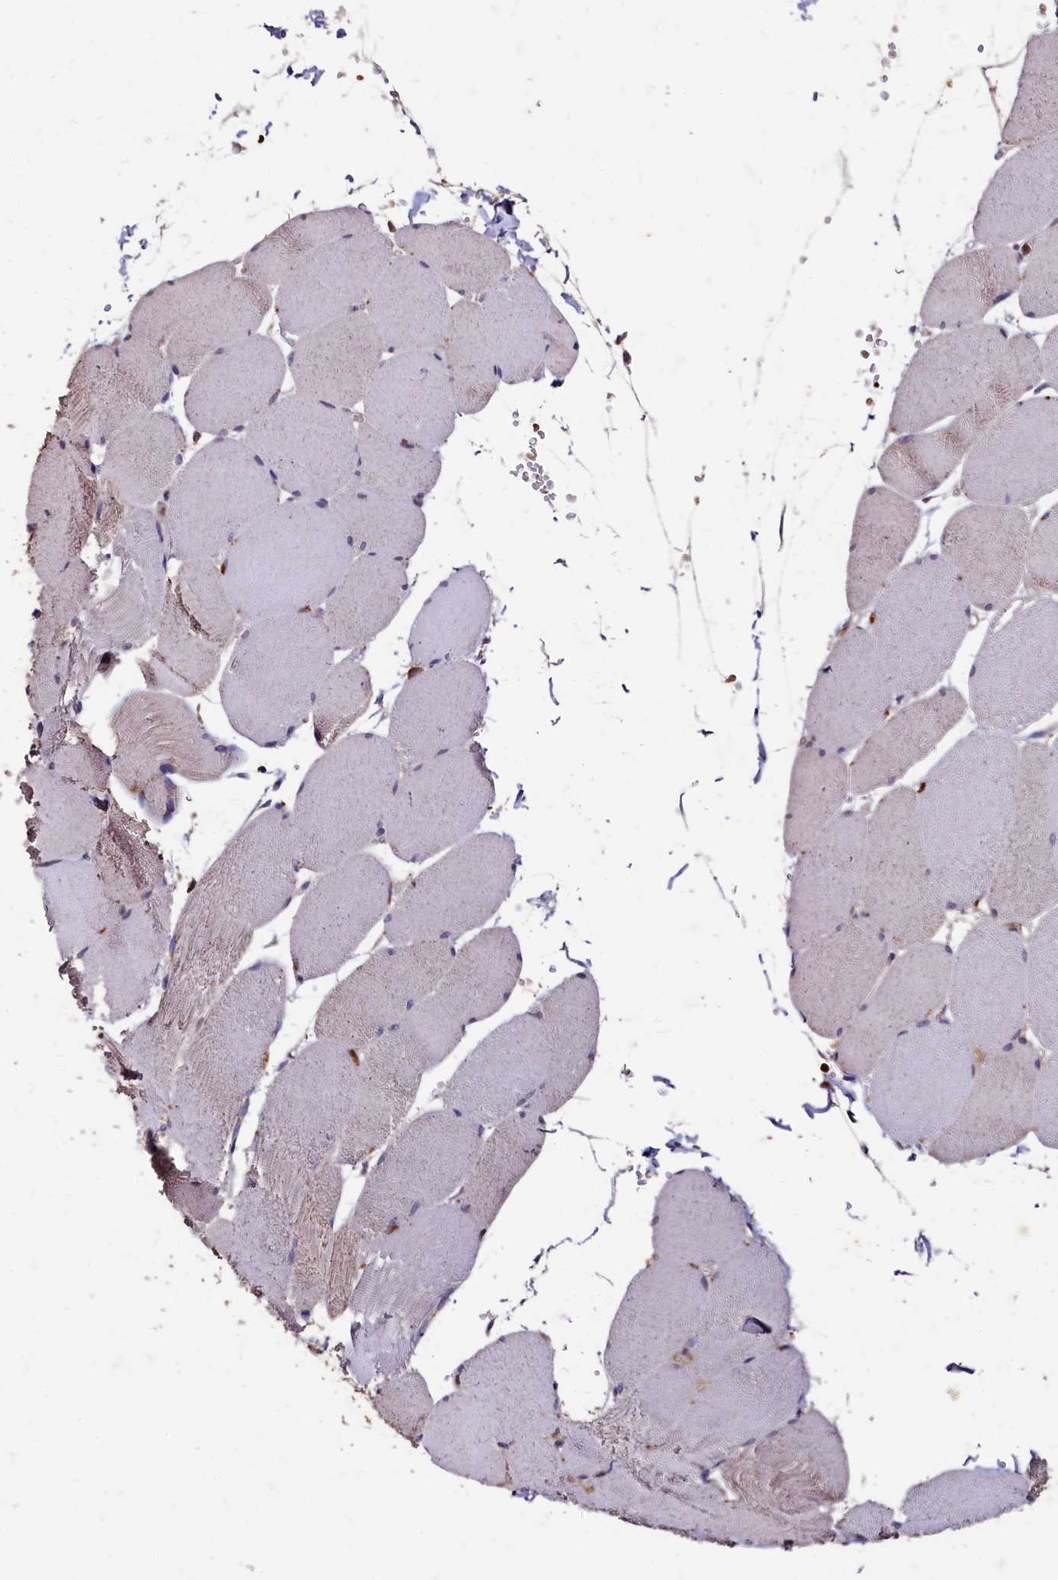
{"staining": {"intensity": "moderate", "quantity": "<25%", "location": "nuclear"}, "tissue": "skeletal muscle", "cell_type": "Myocytes", "image_type": "normal", "snomed": [{"axis": "morphology", "description": "Normal tissue, NOS"}, {"axis": "topography", "description": "Skeletal muscle"}, {"axis": "topography", "description": "Head-Neck"}], "caption": "Immunohistochemistry (IHC) photomicrograph of benign human skeletal muscle stained for a protein (brown), which displays low levels of moderate nuclear staining in approximately <25% of myocytes.", "gene": "CSTPP1", "patient": {"sex": "male", "age": 66}}